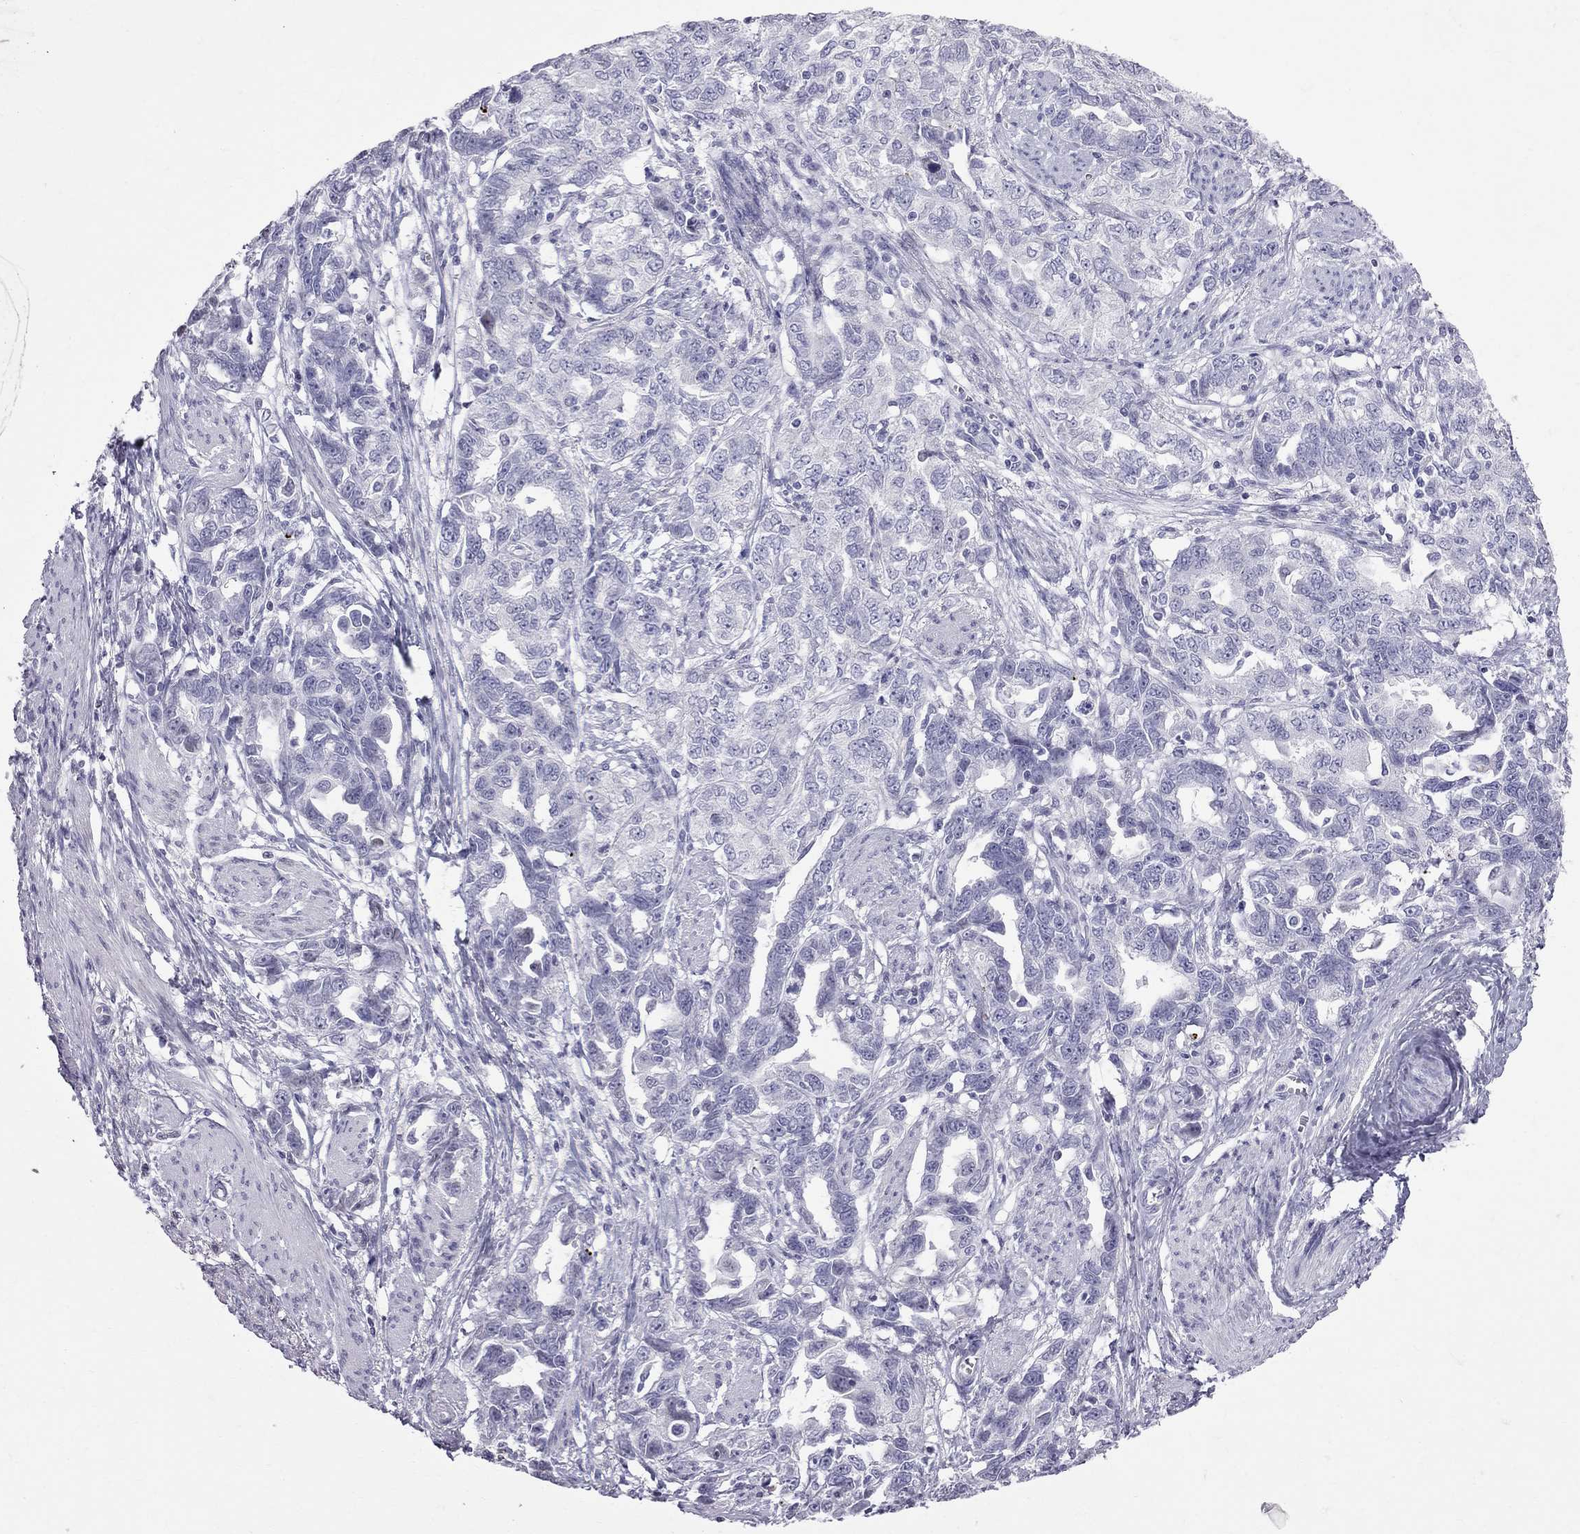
{"staining": {"intensity": "negative", "quantity": "none", "location": "none"}, "tissue": "ovarian cancer", "cell_type": "Tumor cells", "image_type": "cancer", "snomed": [{"axis": "morphology", "description": "Cystadenocarcinoma, serous, NOS"}, {"axis": "topography", "description": "Ovary"}], "caption": "This is an immunohistochemistry histopathology image of human ovarian cancer (serous cystadenocarcinoma). There is no positivity in tumor cells.", "gene": "MUC15", "patient": {"sex": "female", "age": 51}}